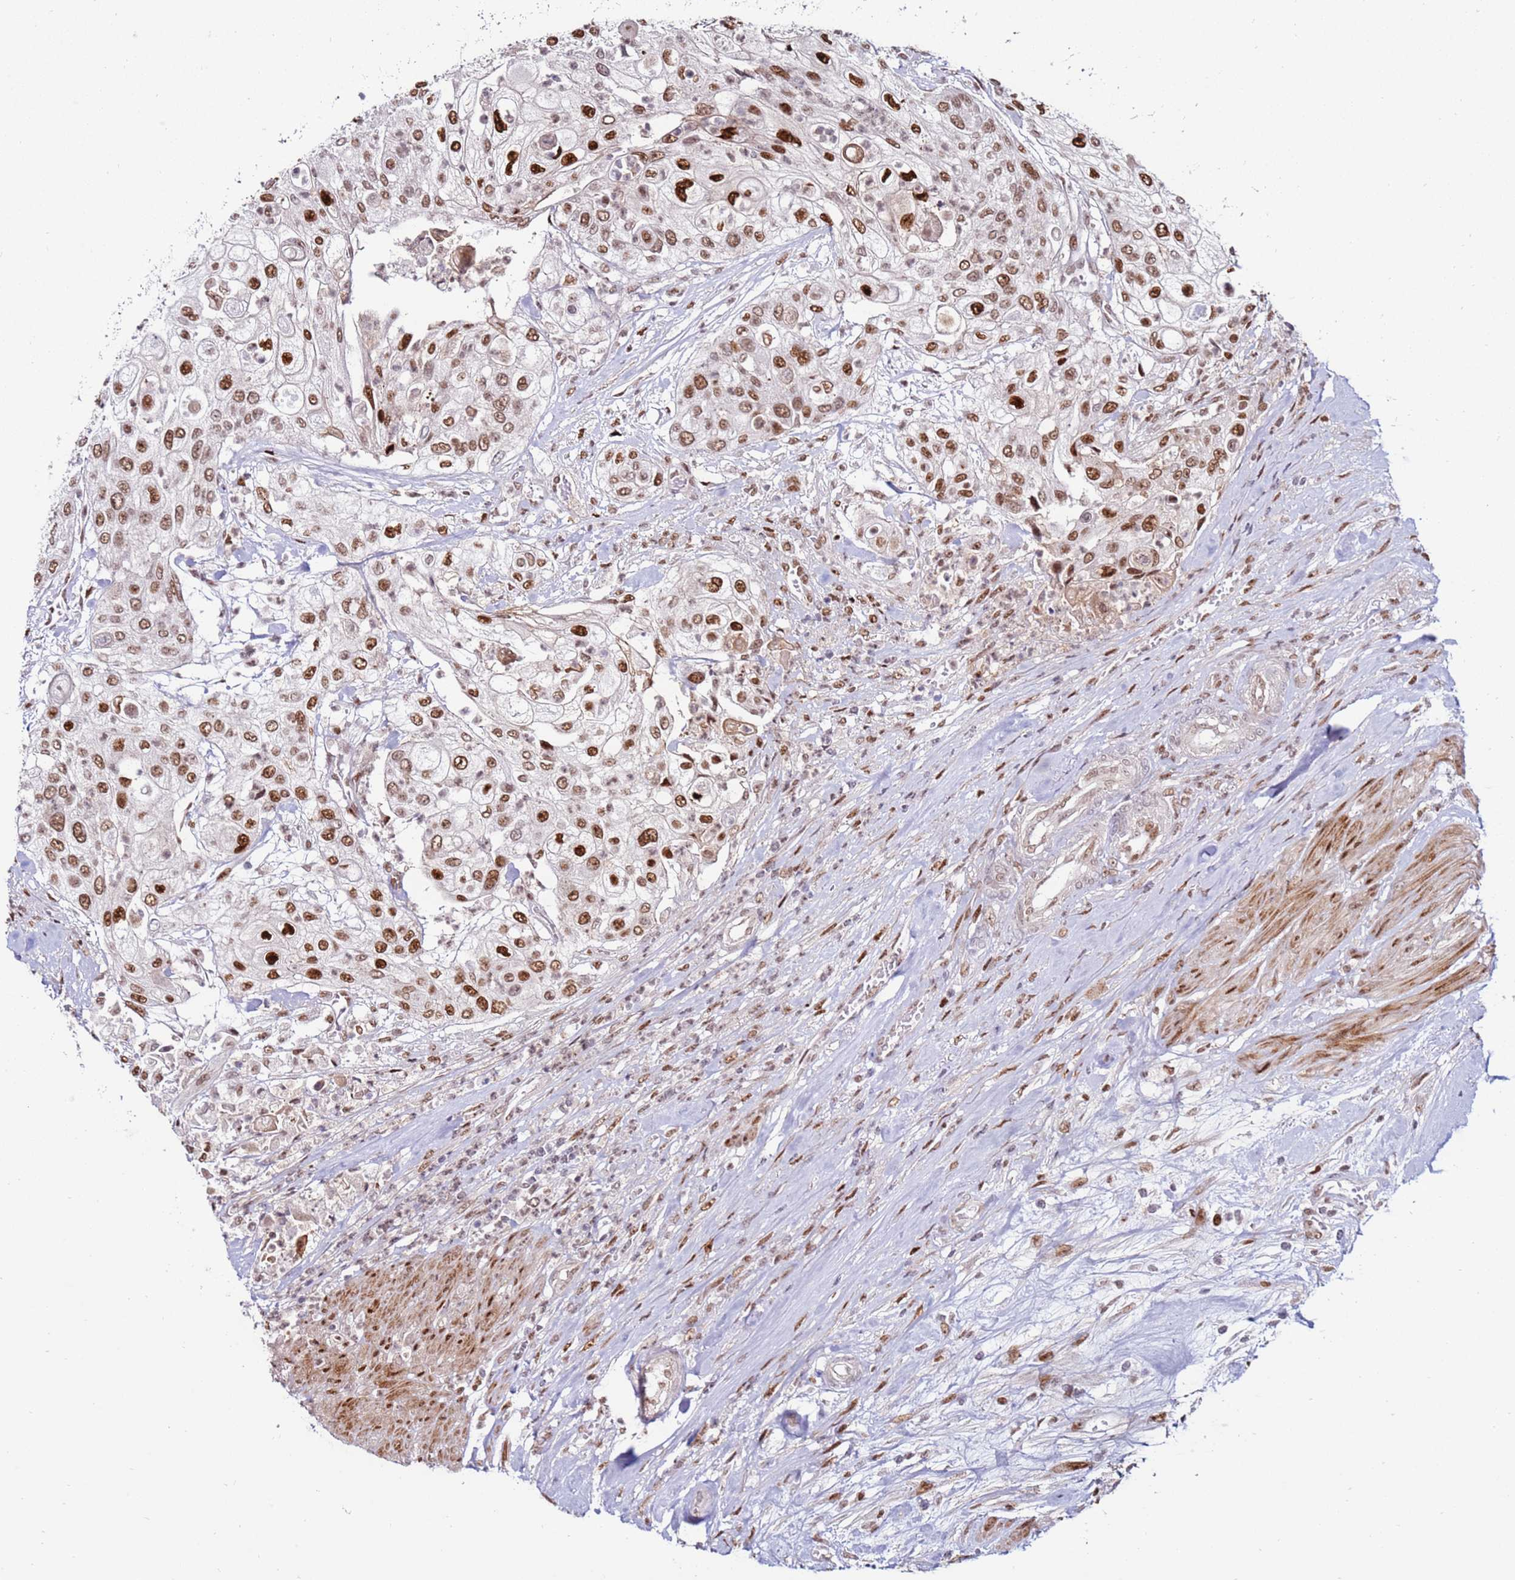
{"staining": {"intensity": "moderate", "quantity": ">75%", "location": "nuclear"}, "tissue": "urothelial cancer", "cell_type": "Tumor cells", "image_type": "cancer", "snomed": [{"axis": "morphology", "description": "Urothelial carcinoma, High grade"}, {"axis": "topography", "description": "Urinary bladder"}], "caption": "This is an image of IHC staining of urothelial cancer, which shows moderate expression in the nuclear of tumor cells.", "gene": "KPNA4", "patient": {"sex": "female", "age": 79}}